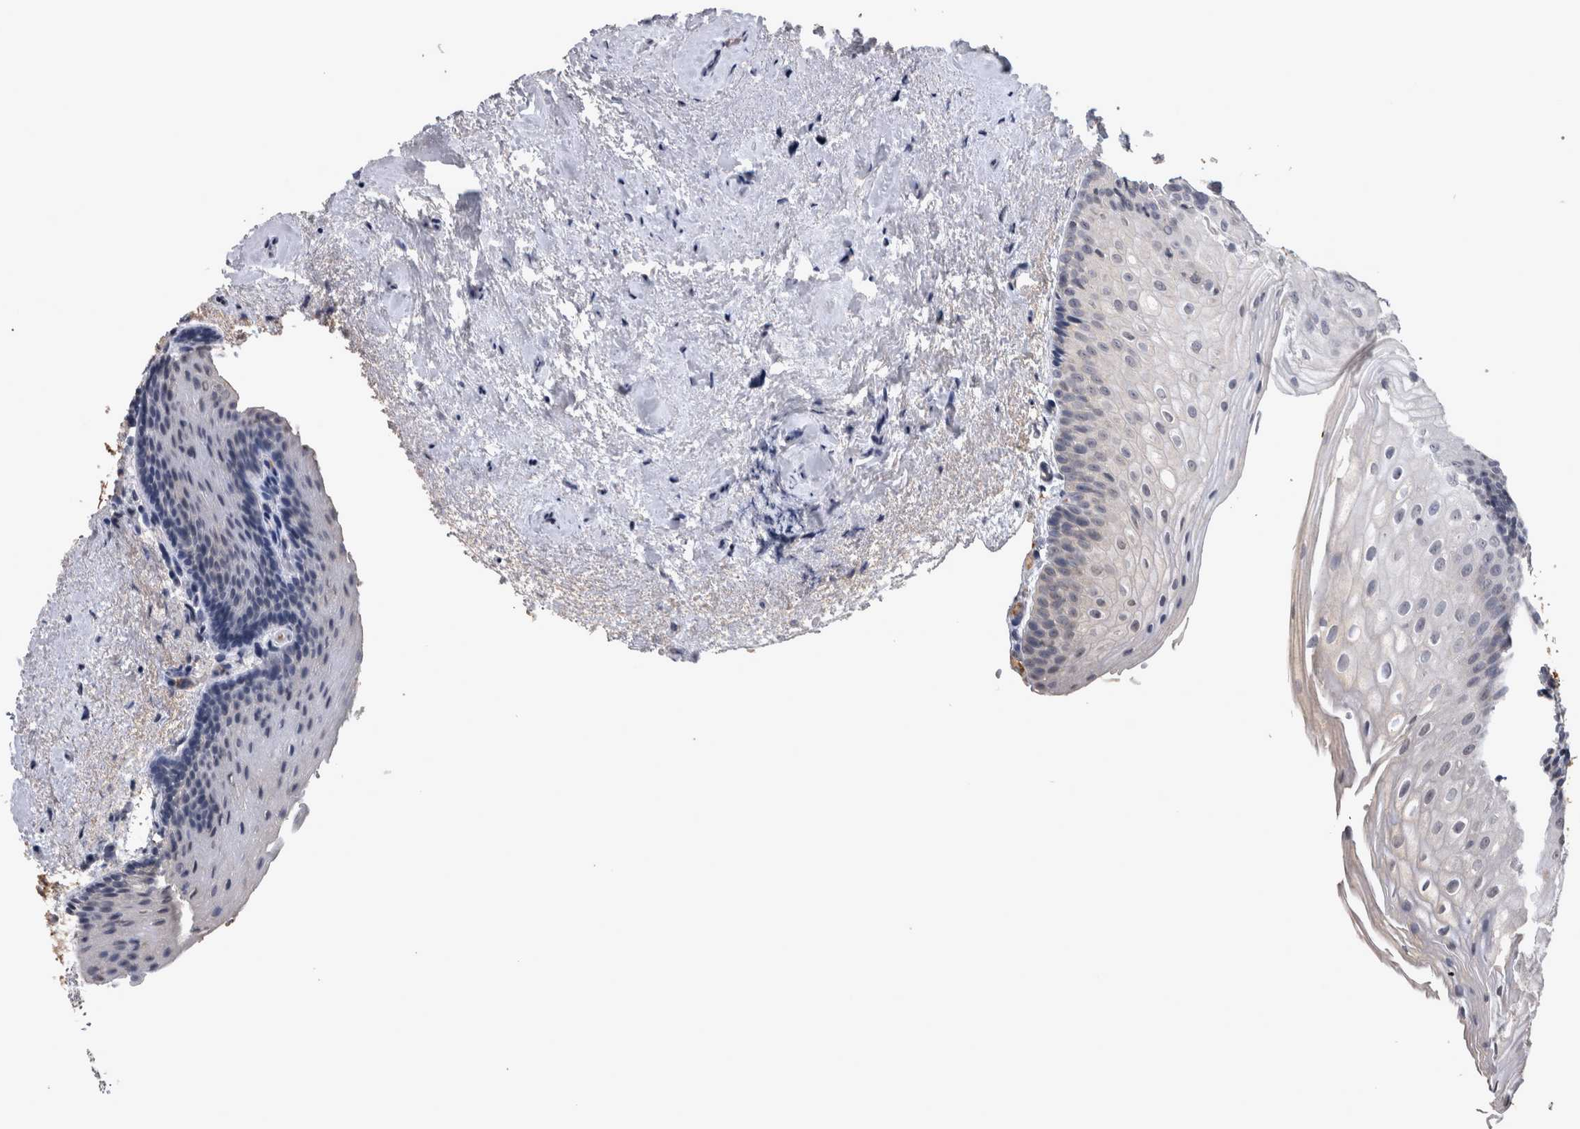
{"staining": {"intensity": "weak", "quantity": "25%-75%", "location": "cytoplasmic/membranous"}, "tissue": "urinary bladder", "cell_type": "Urothelial cells", "image_type": "normal", "snomed": [{"axis": "morphology", "description": "Normal tissue, NOS"}, {"axis": "topography", "description": "Urinary bladder"}], "caption": "Immunohistochemical staining of normal urinary bladder reveals 25%-75% levels of weak cytoplasmic/membranous protein positivity in approximately 25%-75% of urothelial cells. (DAB (3,3'-diaminobenzidine) = brown stain, brightfield microscopy at high magnification).", "gene": "WNT7A", "patient": {"sex": "female", "age": 67}}